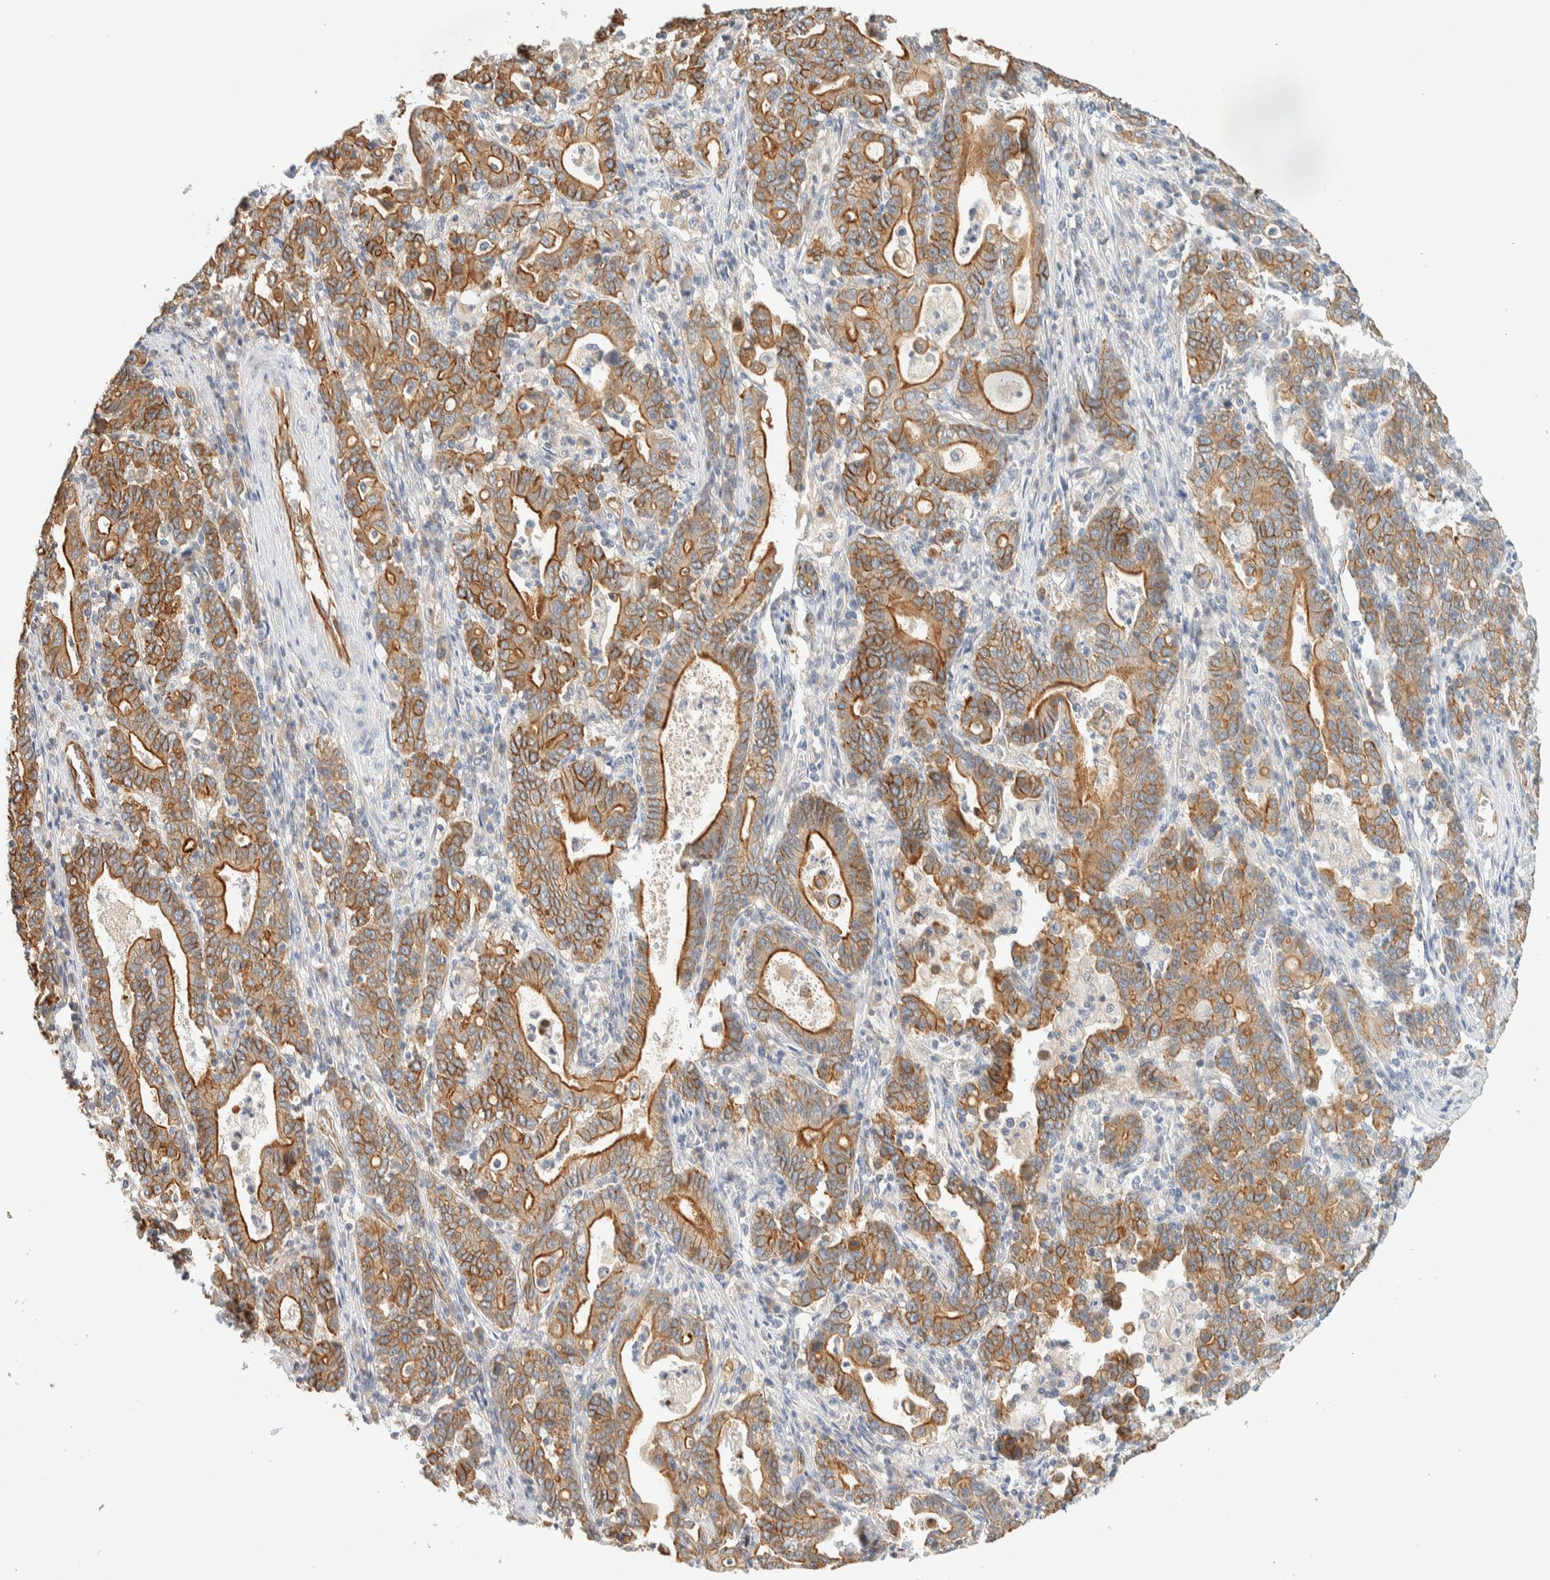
{"staining": {"intensity": "moderate", "quantity": ">75%", "location": "cytoplasmic/membranous"}, "tissue": "stomach cancer", "cell_type": "Tumor cells", "image_type": "cancer", "snomed": [{"axis": "morphology", "description": "Adenocarcinoma, NOS"}, {"axis": "topography", "description": "Stomach, upper"}], "caption": "Immunohistochemical staining of adenocarcinoma (stomach) displays moderate cytoplasmic/membranous protein staining in approximately >75% of tumor cells.", "gene": "LIMA1", "patient": {"sex": "male", "age": 69}}